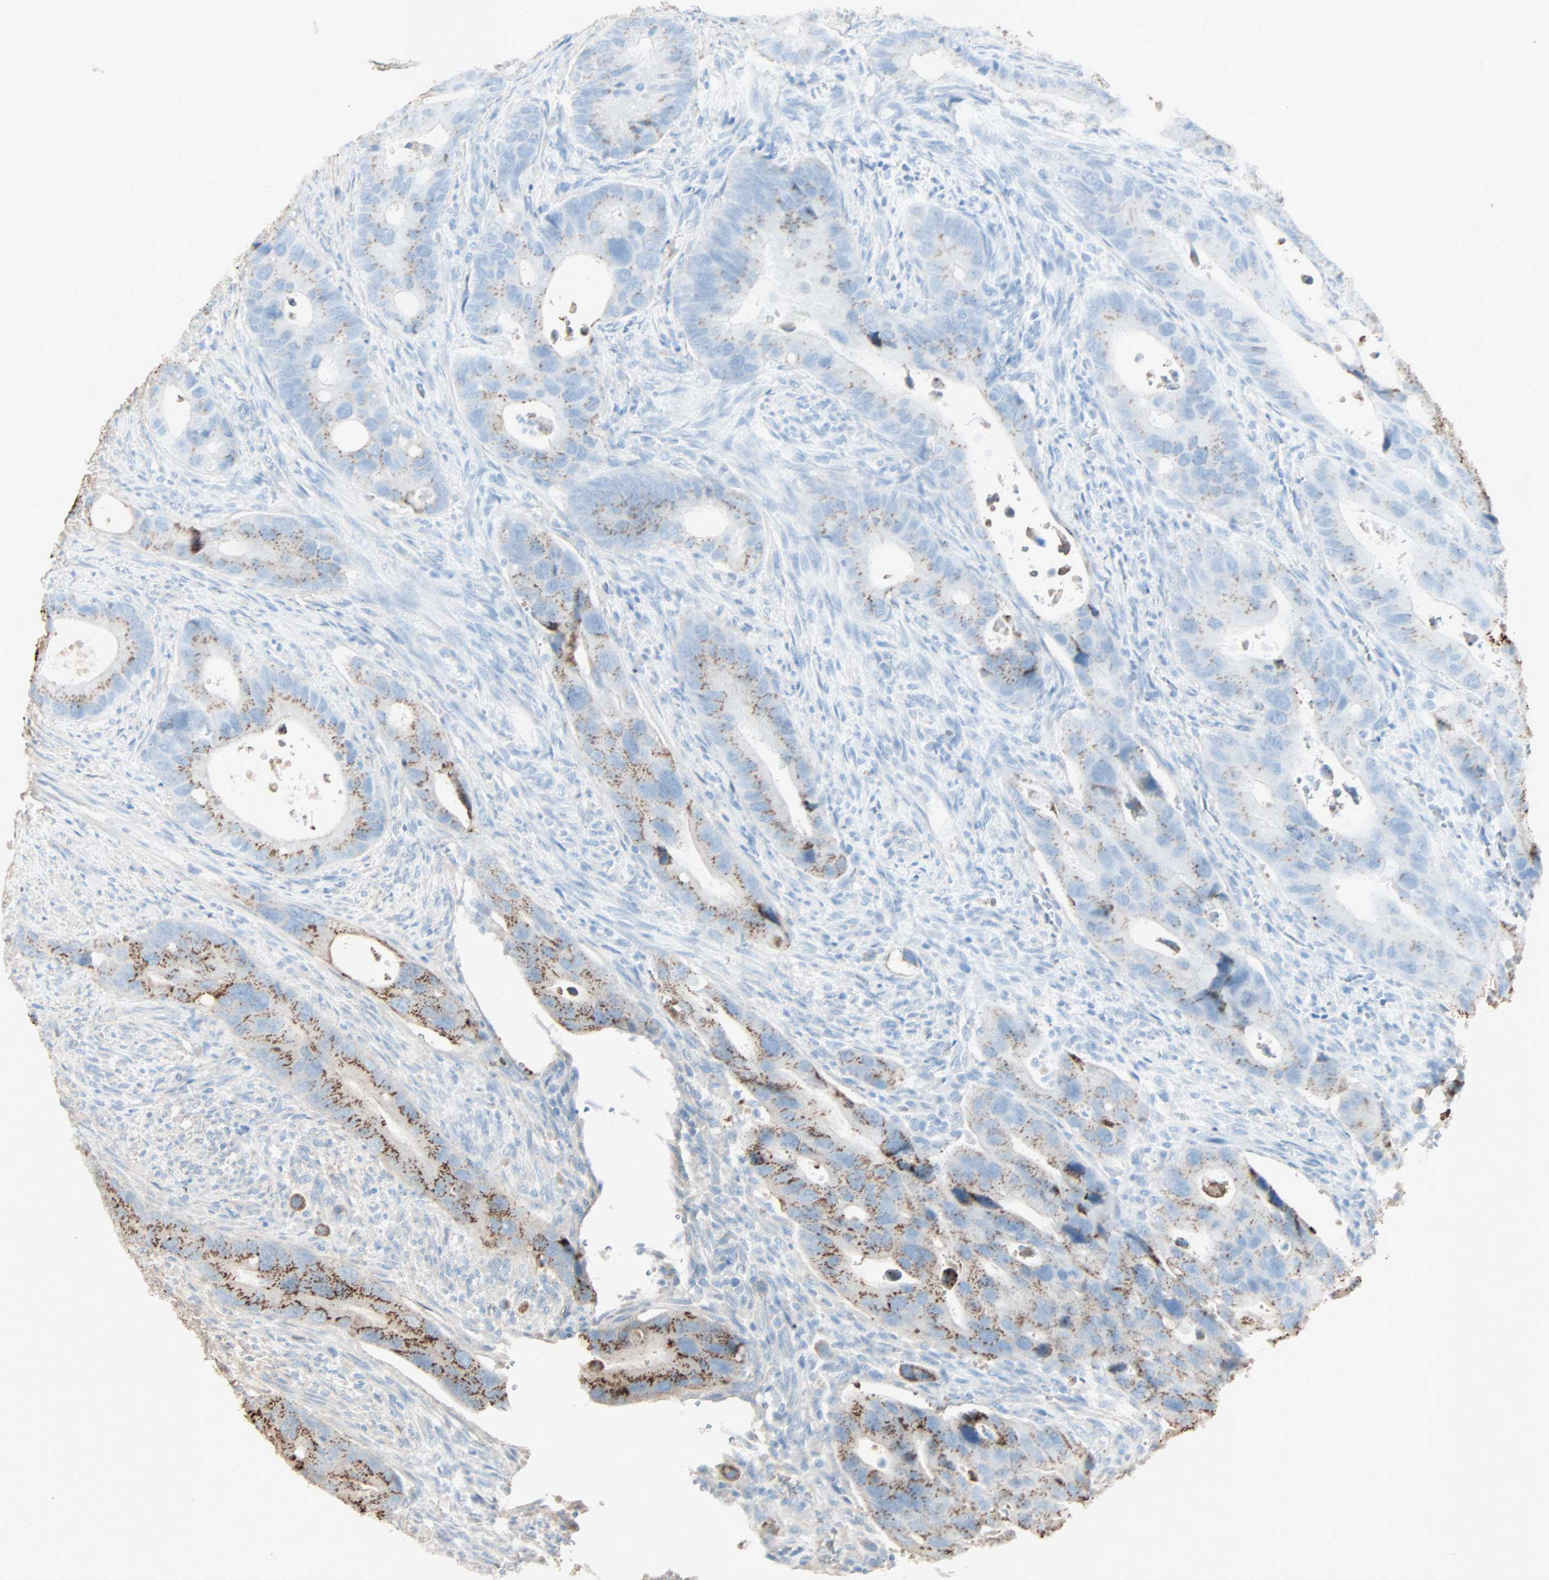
{"staining": {"intensity": "strong", "quantity": ">75%", "location": "cytoplasmic/membranous"}, "tissue": "colorectal cancer", "cell_type": "Tumor cells", "image_type": "cancer", "snomed": [{"axis": "morphology", "description": "Adenocarcinoma, NOS"}, {"axis": "topography", "description": "Rectum"}], "caption": "Brown immunohistochemical staining in human colorectal adenocarcinoma displays strong cytoplasmic/membranous positivity in approximately >75% of tumor cells.", "gene": "GALNT3", "patient": {"sex": "female", "age": 57}}